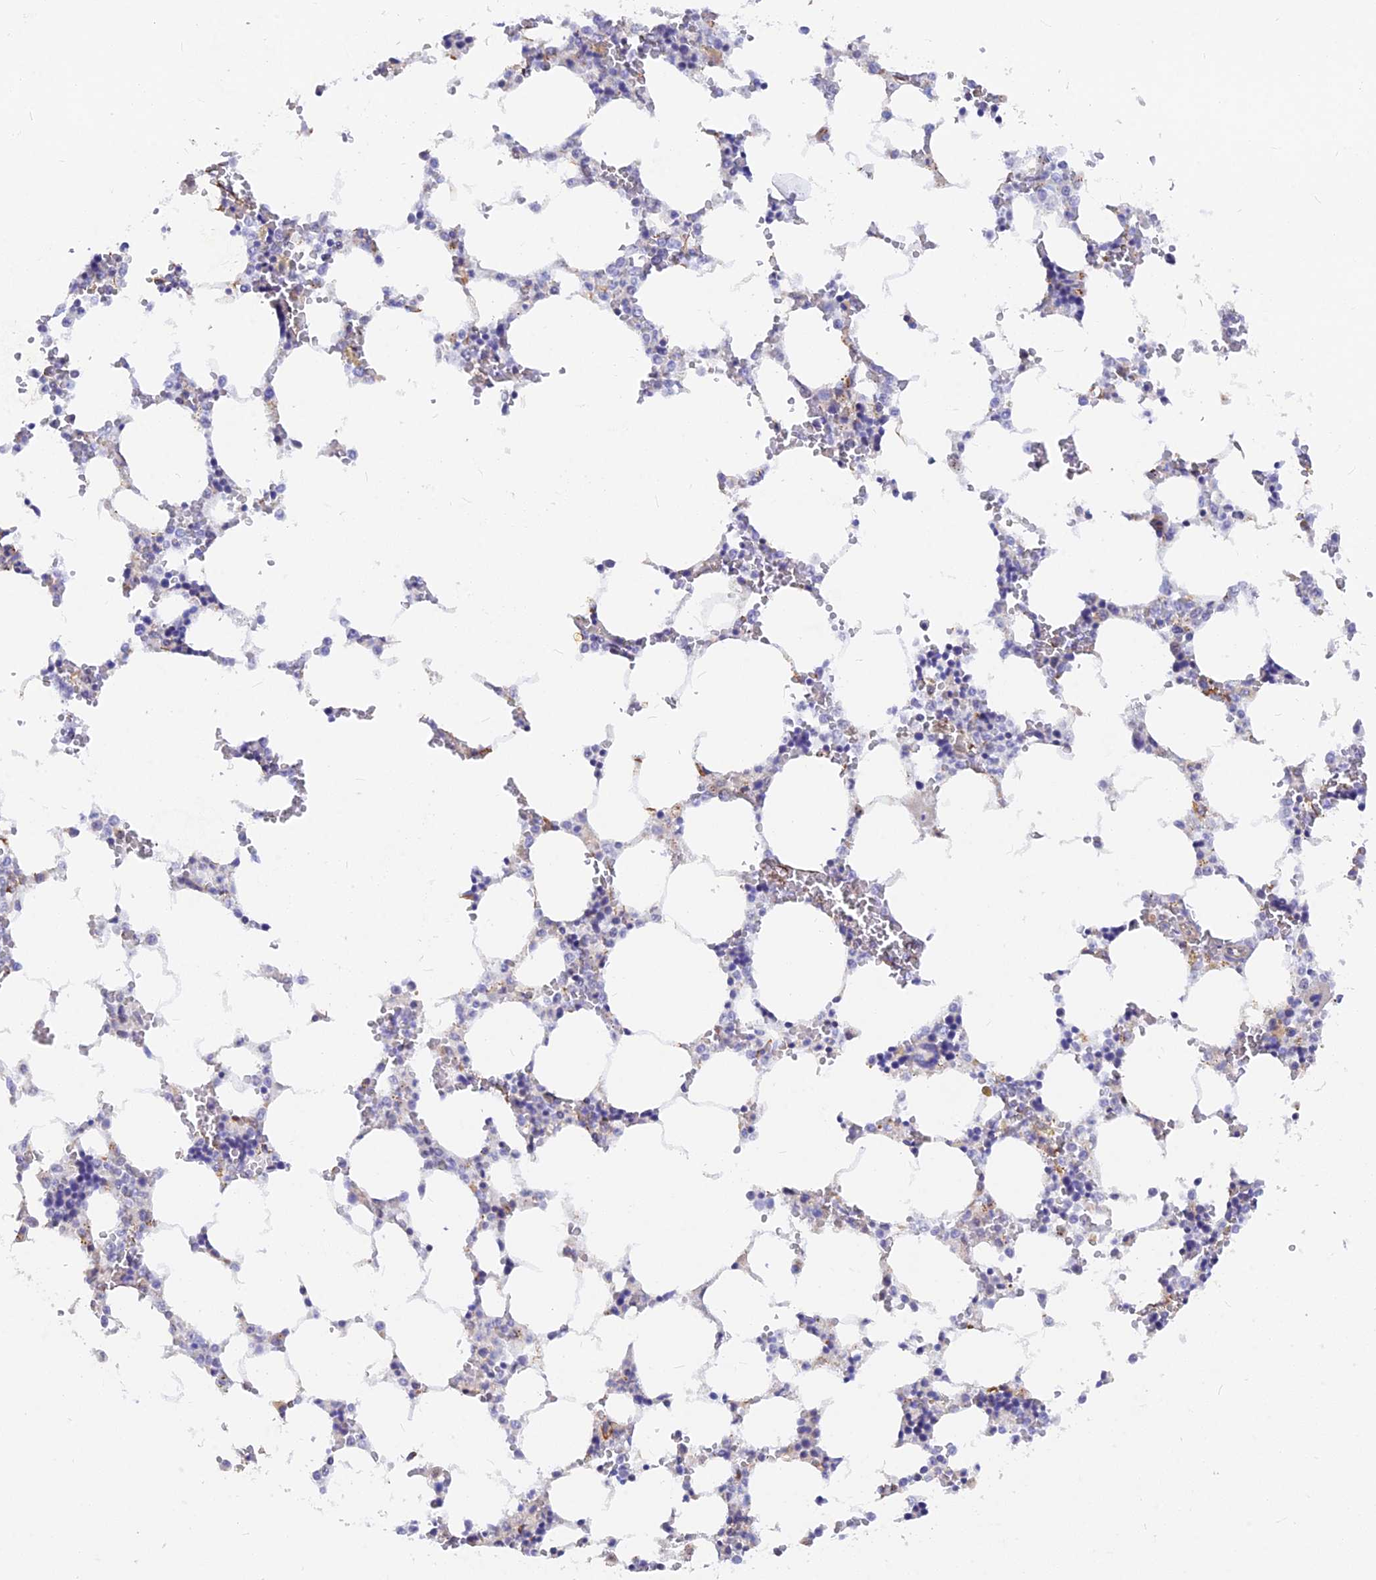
{"staining": {"intensity": "negative", "quantity": "none", "location": "none"}, "tissue": "bone marrow", "cell_type": "Hematopoietic cells", "image_type": "normal", "snomed": [{"axis": "morphology", "description": "Normal tissue, NOS"}, {"axis": "topography", "description": "Bone marrow"}], "caption": "DAB immunohistochemical staining of benign bone marrow displays no significant expression in hematopoietic cells.", "gene": "VSTM2L", "patient": {"sex": "male", "age": 64}}